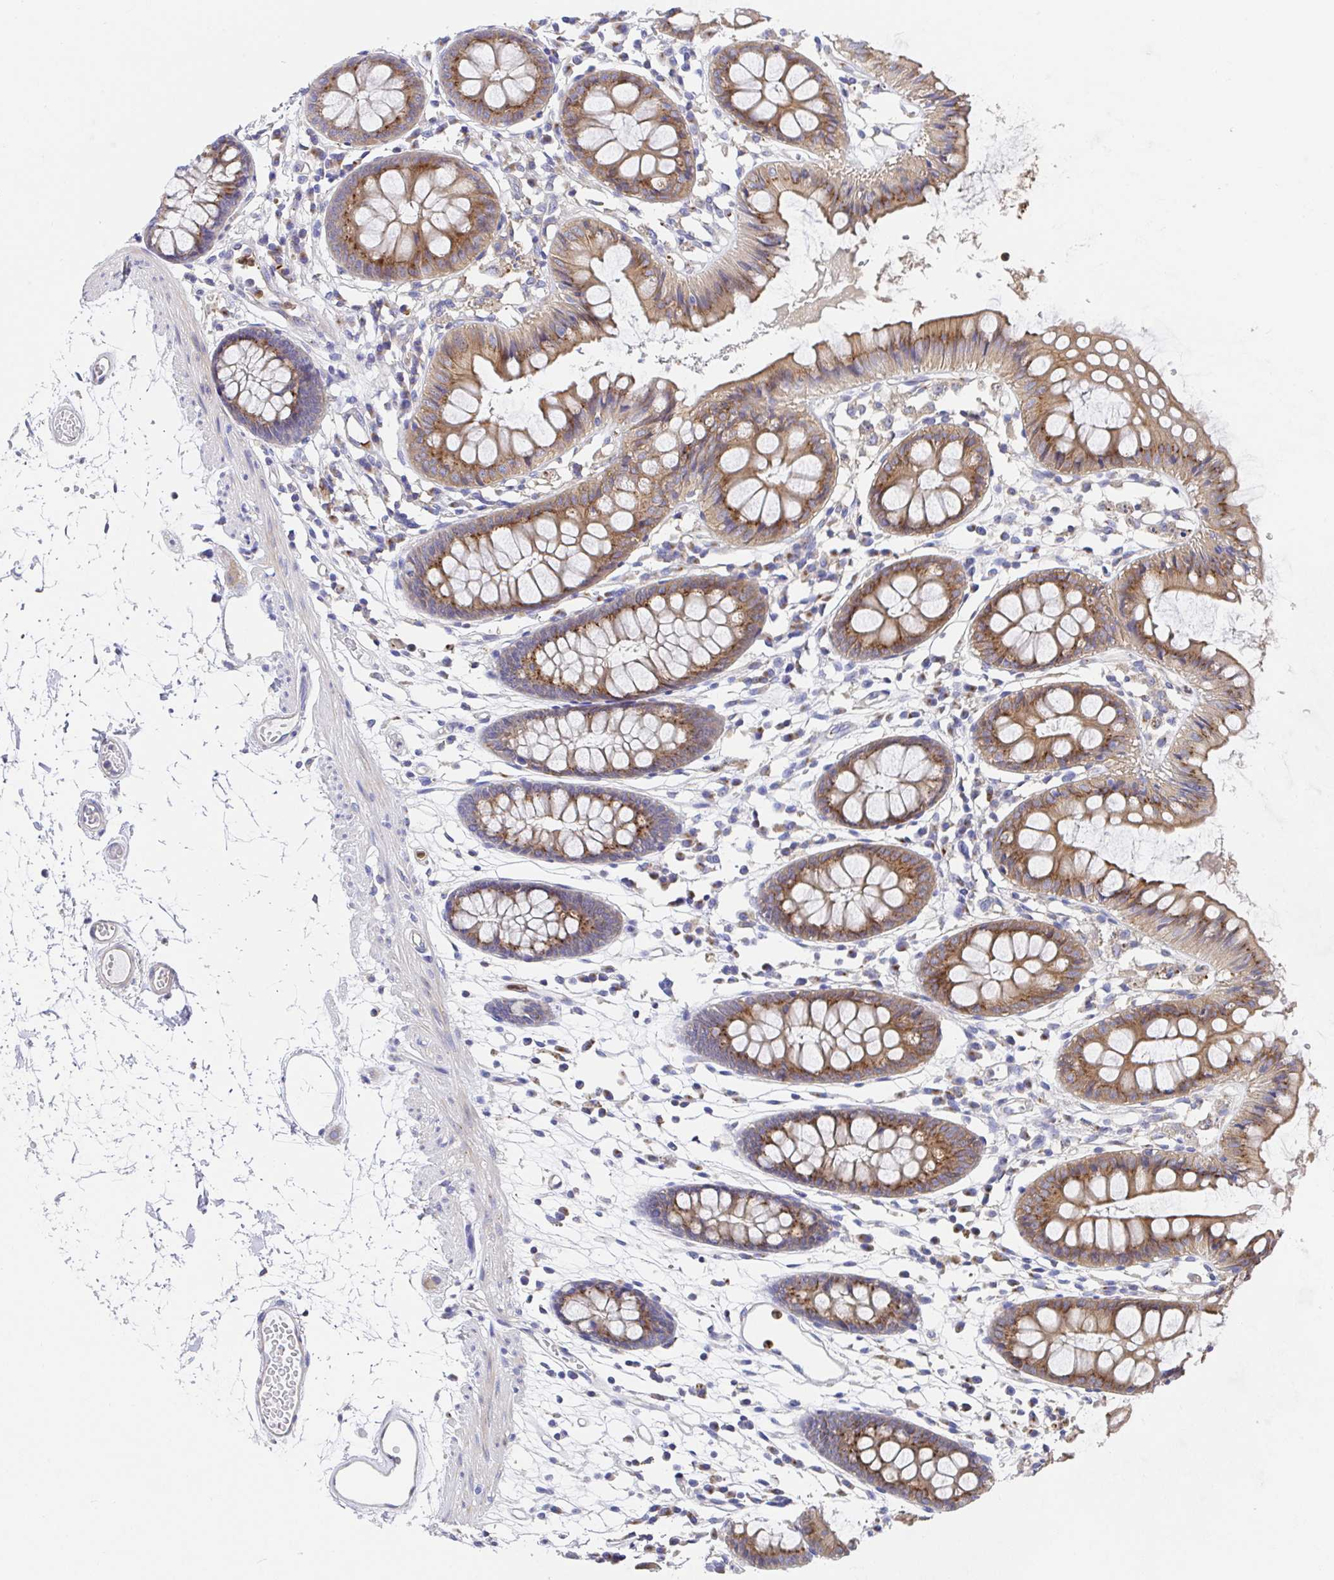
{"staining": {"intensity": "weak", "quantity": ">75%", "location": "cytoplasmic/membranous"}, "tissue": "colon", "cell_type": "Endothelial cells", "image_type": "normal", "snomed": [{"axis": "morphology", "description": "Normal tissue, NOS"}, {"axis": "topography", "description": "Colon"}], "caption": "Approximately >75% of endothelial cells in unremarkable colon show weak cytoplasmic/membranous protein positivity as visualized by brown immunohistochemical staining.", "gene": "GOLGA1", "patient": {"sex": "female", "age": 84}}